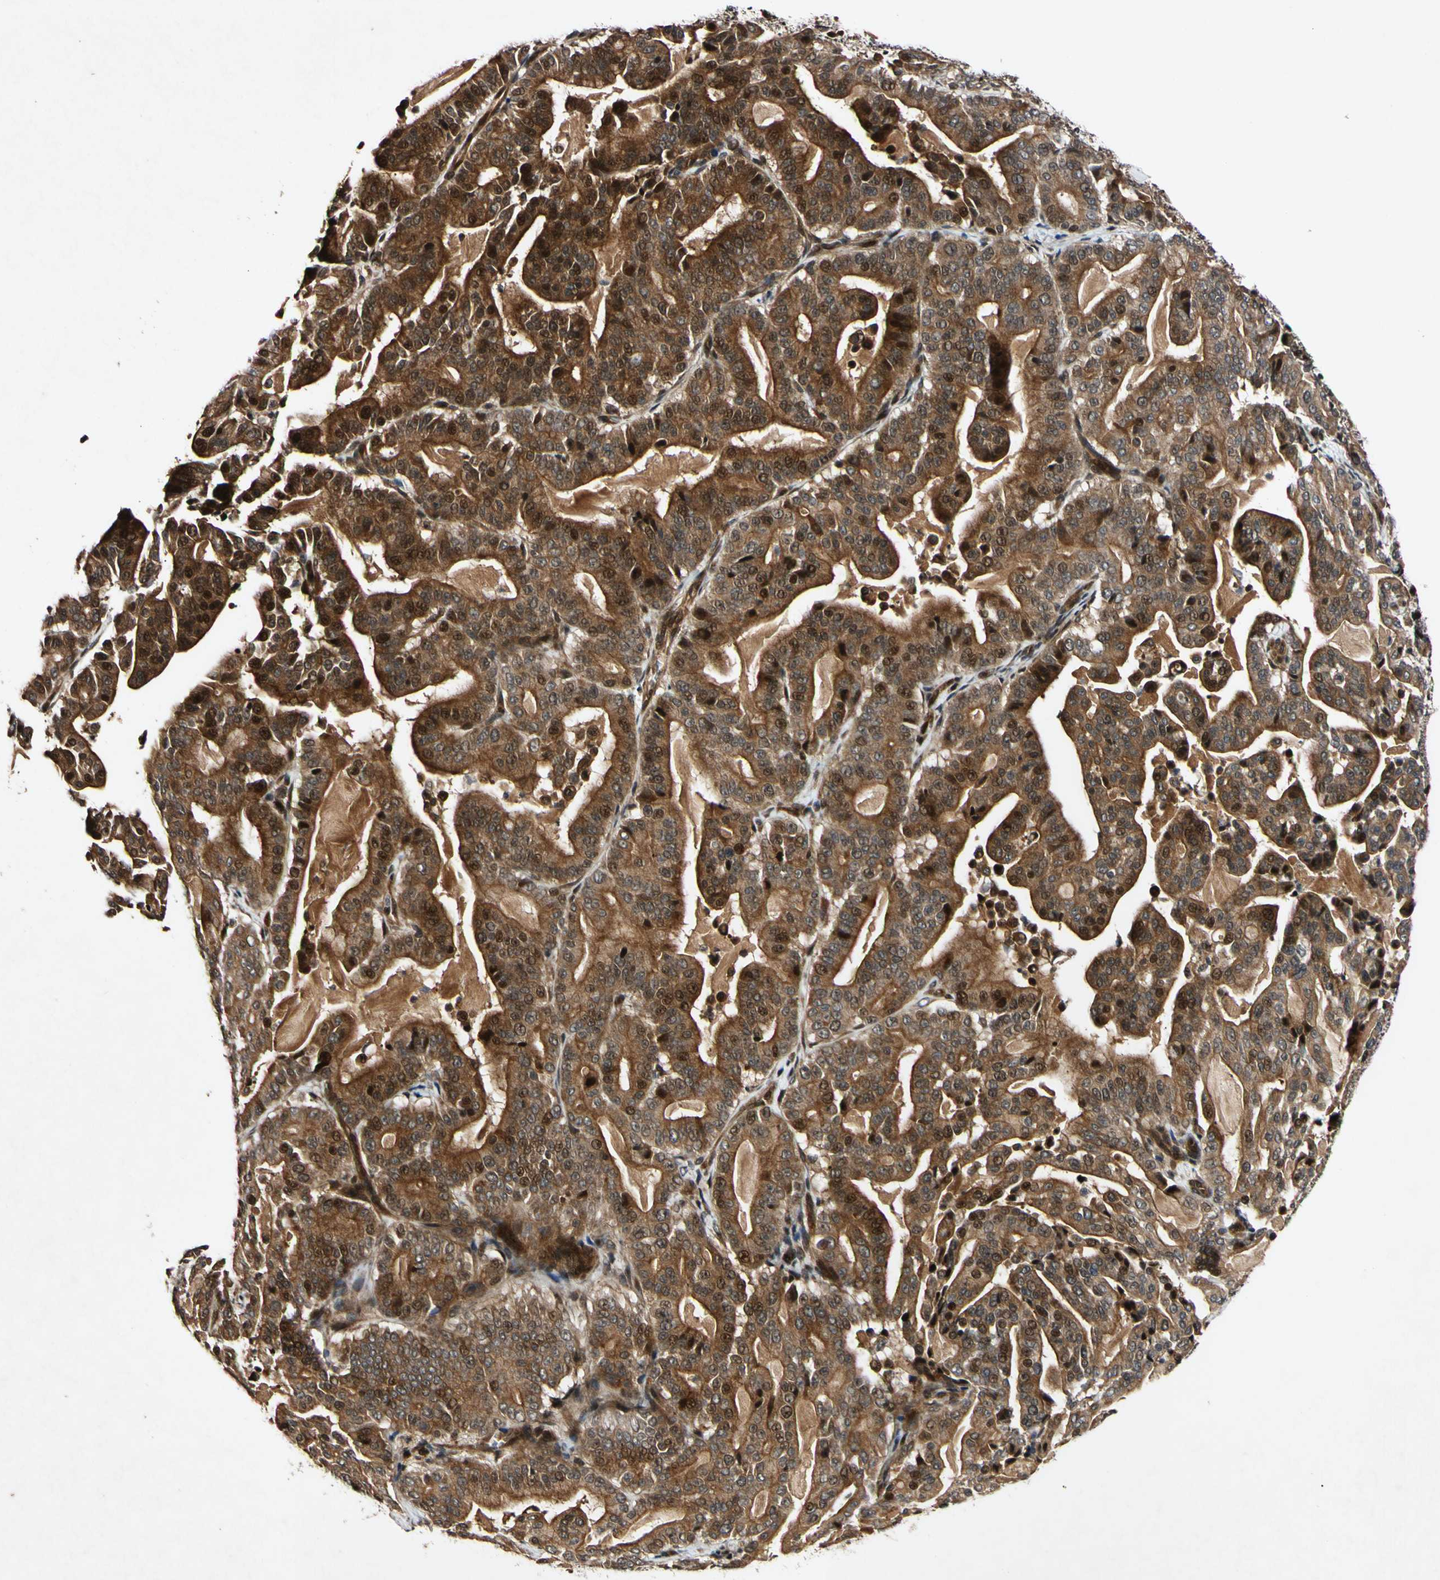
{"staining": {"intensity": "strong", "quantity": ">75%", "location": "cytoplasmic/membranous,nuclear"}, "tissue": "pancreatic cancer", "cell_type": "Tumor cells", "image_type": "cancer", "snomed": [{"axis": "morphology", "description": "Adenocarcinoma, NOS"}, {"axis": "topography", "description": "Pancreas"}], "caption": "Human pancreatic cancer (adenocarcinoma) stained with a protein marker exhibits strong staining in tumor cells.", "gene": "CSNK1E", "patient": {"sex": "male", "age": 63}}